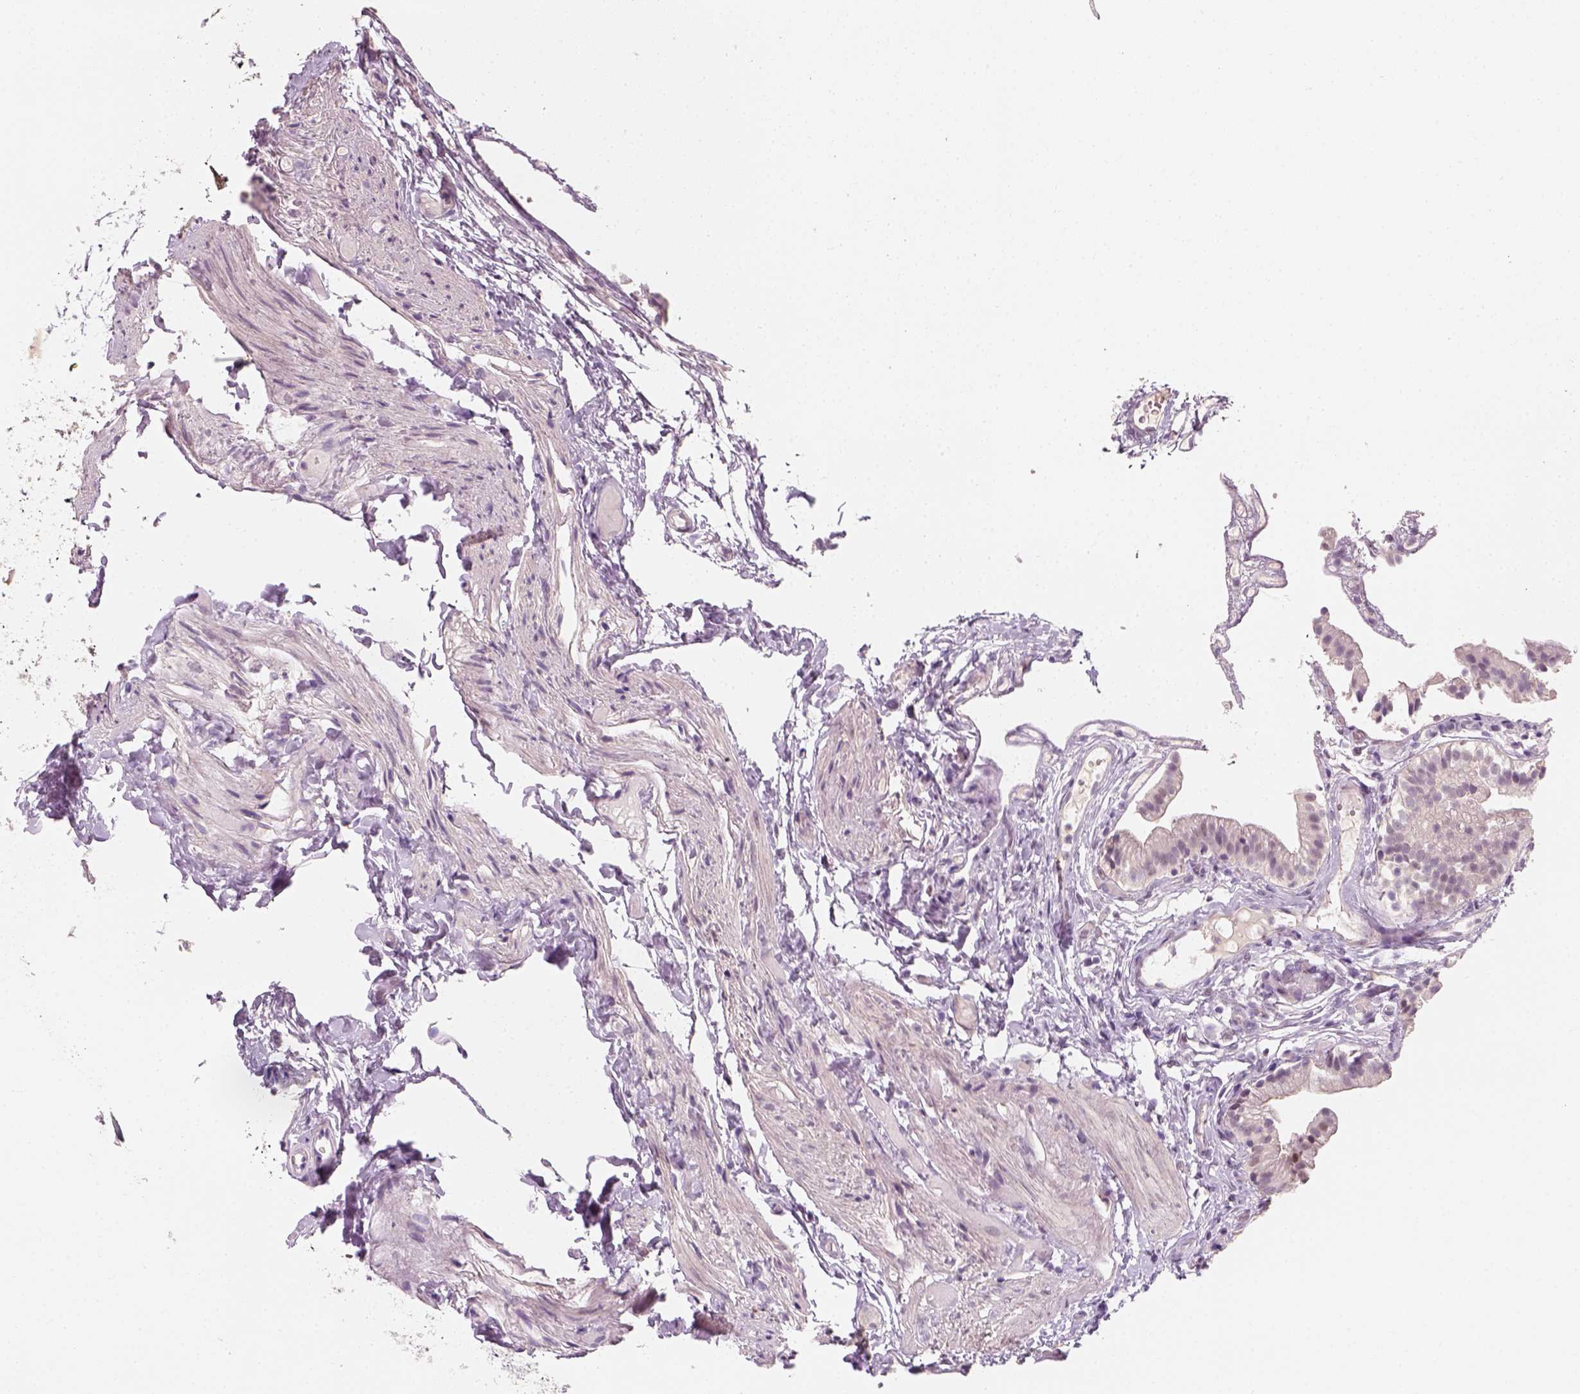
{"staining": {"intensity": "negative", "quantity": "none", "location": "none"}, "tissue": "gallbladder", "cell_type": "Glandular cells", "image_type": "normal", "snomed": [{"axis": "morphology", "description": "Normal tissue, NOS"}, {"axis": "topography", "description": "Gallbladder"}], "caption": "An image of human gallbladder is negative for staining in glandular cells. The staining is performed using DAB (3,3'-diaminobenzidine) brown chromogen with nuclei counter-stained in using hematoxylin.", "gene": "TP53", "patient": {"sex": "female", "age": 47}}